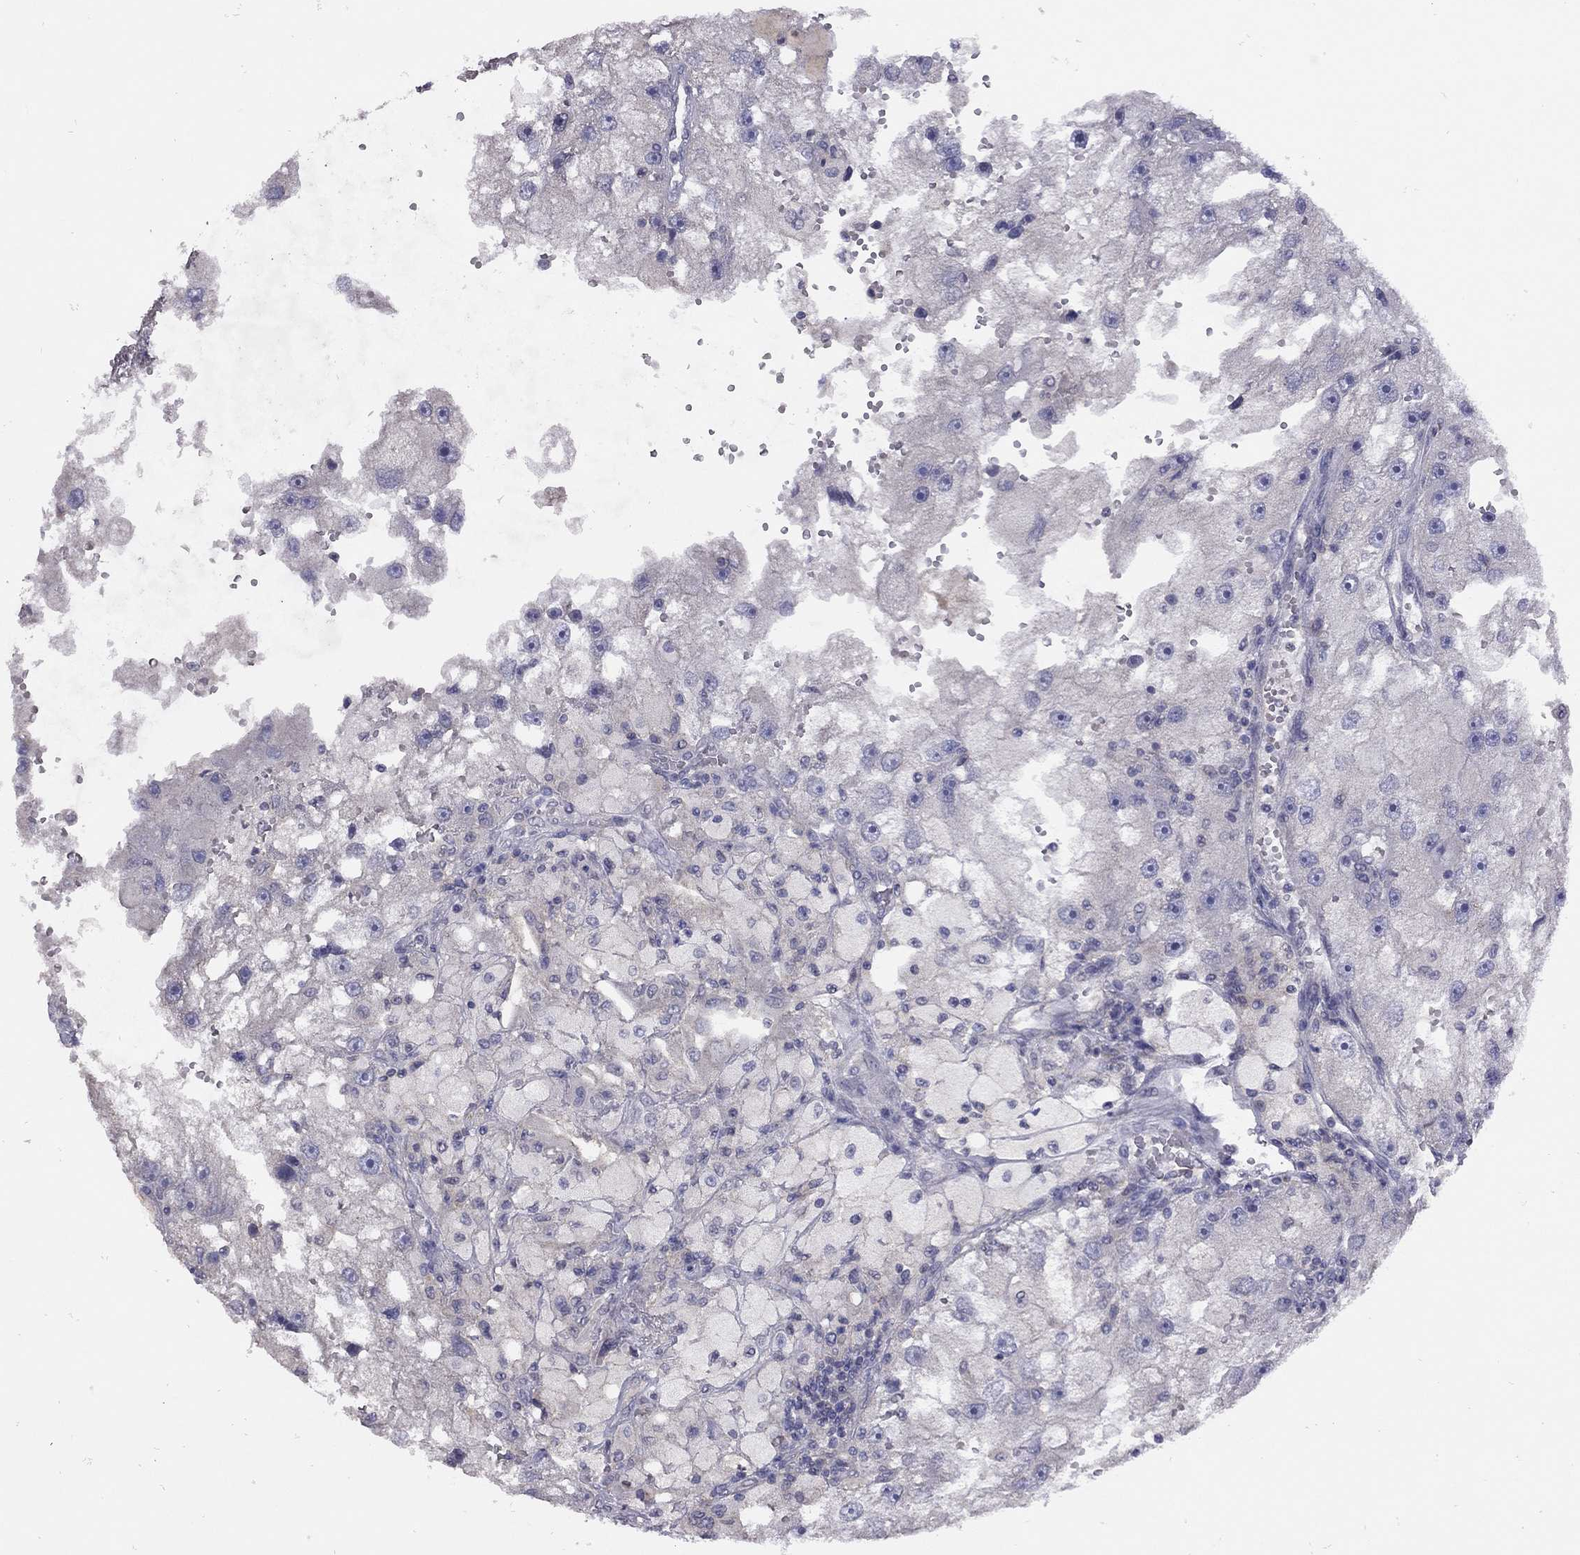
{"staining": {"intensity": "negative", "quantity": "none", "location": "none"}, "tissue": "renal cancer", "cell_type": "Tumor cells", "image_type": "cancer", "snomed": [{"axis": "morphology", "description": "Adenocarcinoma, NOS"}, {"axis": "topography", "description": "Kidney"}], "caption": "An image of human adenocarcinoma (renal) is negative for staining in tumor cells.", "gene": "RTP5", "patient": {"sex": "male", "age": 63}}